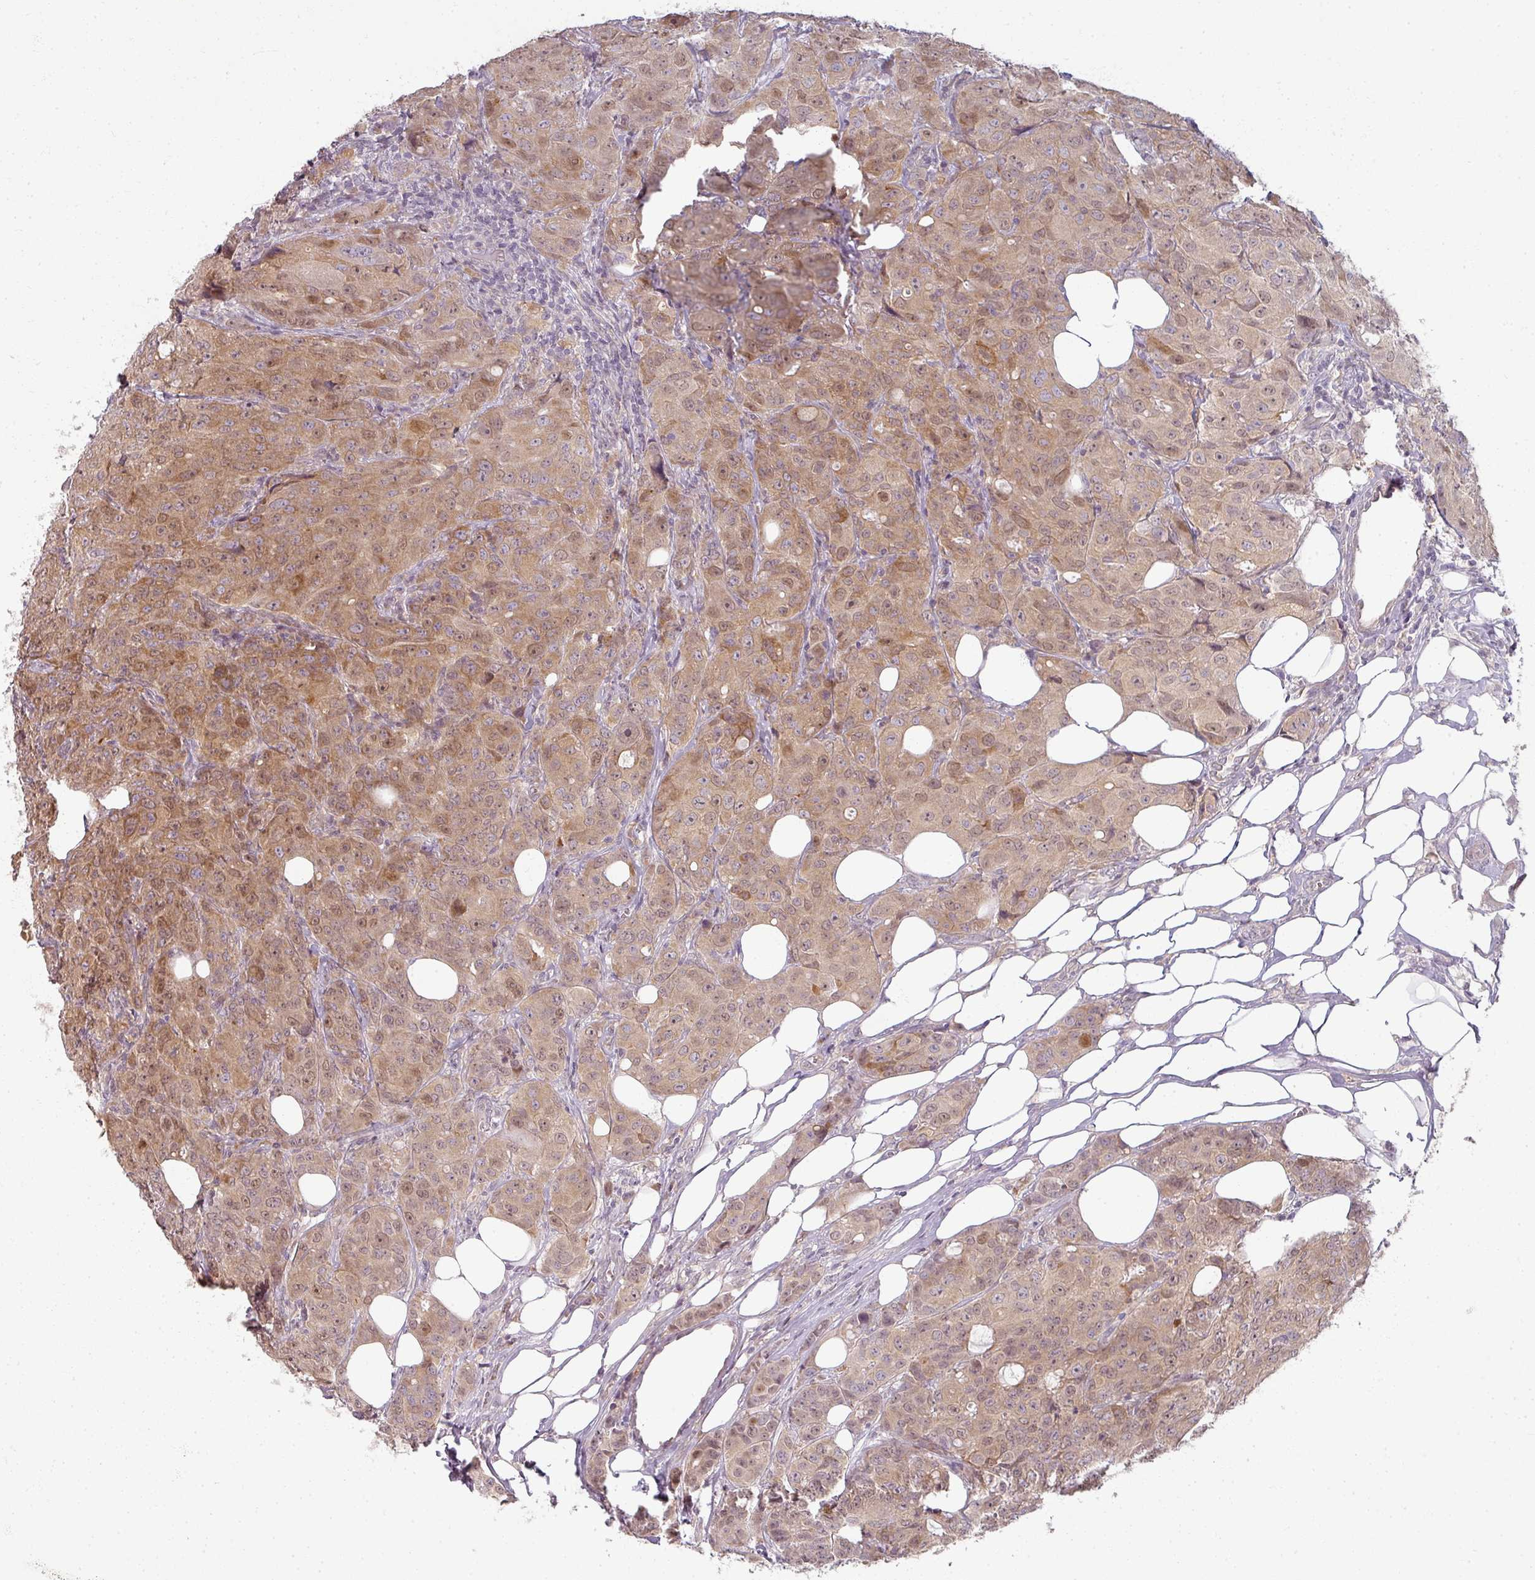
{"staining": {"intensity": "moderate", "quantity": ">75%", "location": "cytoplasmic/membranous,nuclear"}, "tissue": "breast cancer", "cell_type": "Tumor cells", "image_type": "cancer", "snomed": [{"axis": "morphology", "description": "Duct carcinoma"}, {"axis": "topography", "description": "Breast"}], "caption": "Brown immunohistochemical staining in human breast cancer (intraductal carcinoma) displays moderate cytoplasmic/membranous and nuclear staining in about >75% of tumor cells. Ihc stains the protein of interest in brown and the nuclei are stained blue.", "gene": "MYMK", "patient": {"sex": "female", "age": 43}}